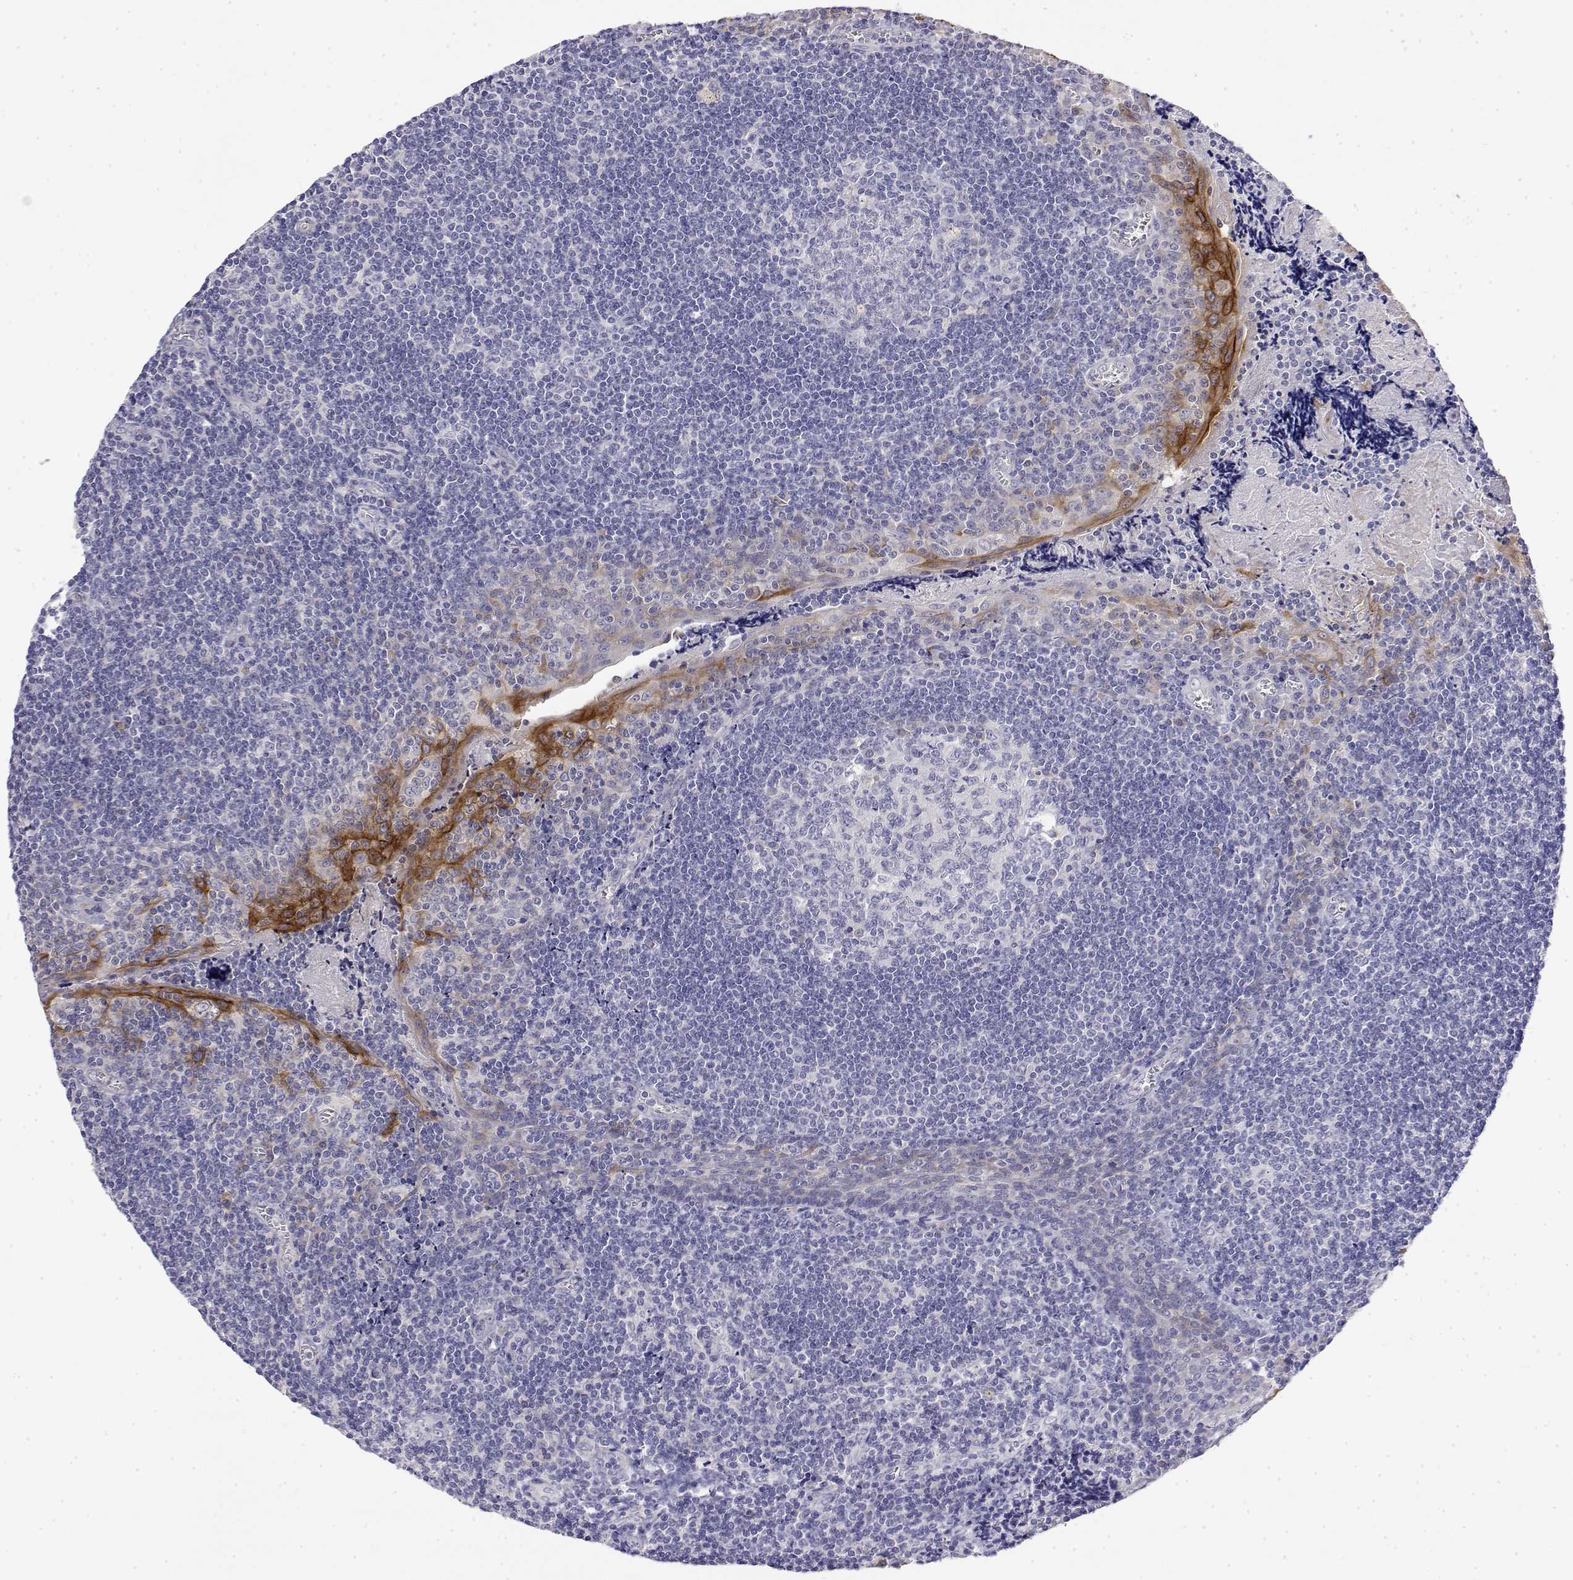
{"staining": {"intensity": "negative", "quantity": "none", "location": "none"}, "tissue": "tonsil", "cell_type": "Germinal center cells", "image_type": "normal", "snomed": [{"axis": "morphology", "description": "Normal tissue, NOS"}, {"axis": "morphology", "description": "Inflammation, NOS"}, {"axis": "topography", "description": "Tonsil"}], "caption": "This is a photomicrograph of immunohistochemistry (IHC) staining of unremarkable tonsil, which shows no positivity in germinal center cells. (Stains: DAB (3,3'-diaminobenzidine) IHC with hematoxylin counter stain, Microscopy: brightfield microscopy at high magnification).", "gene": "LY6D", "patient": {"sex": "female", "age": 31}}